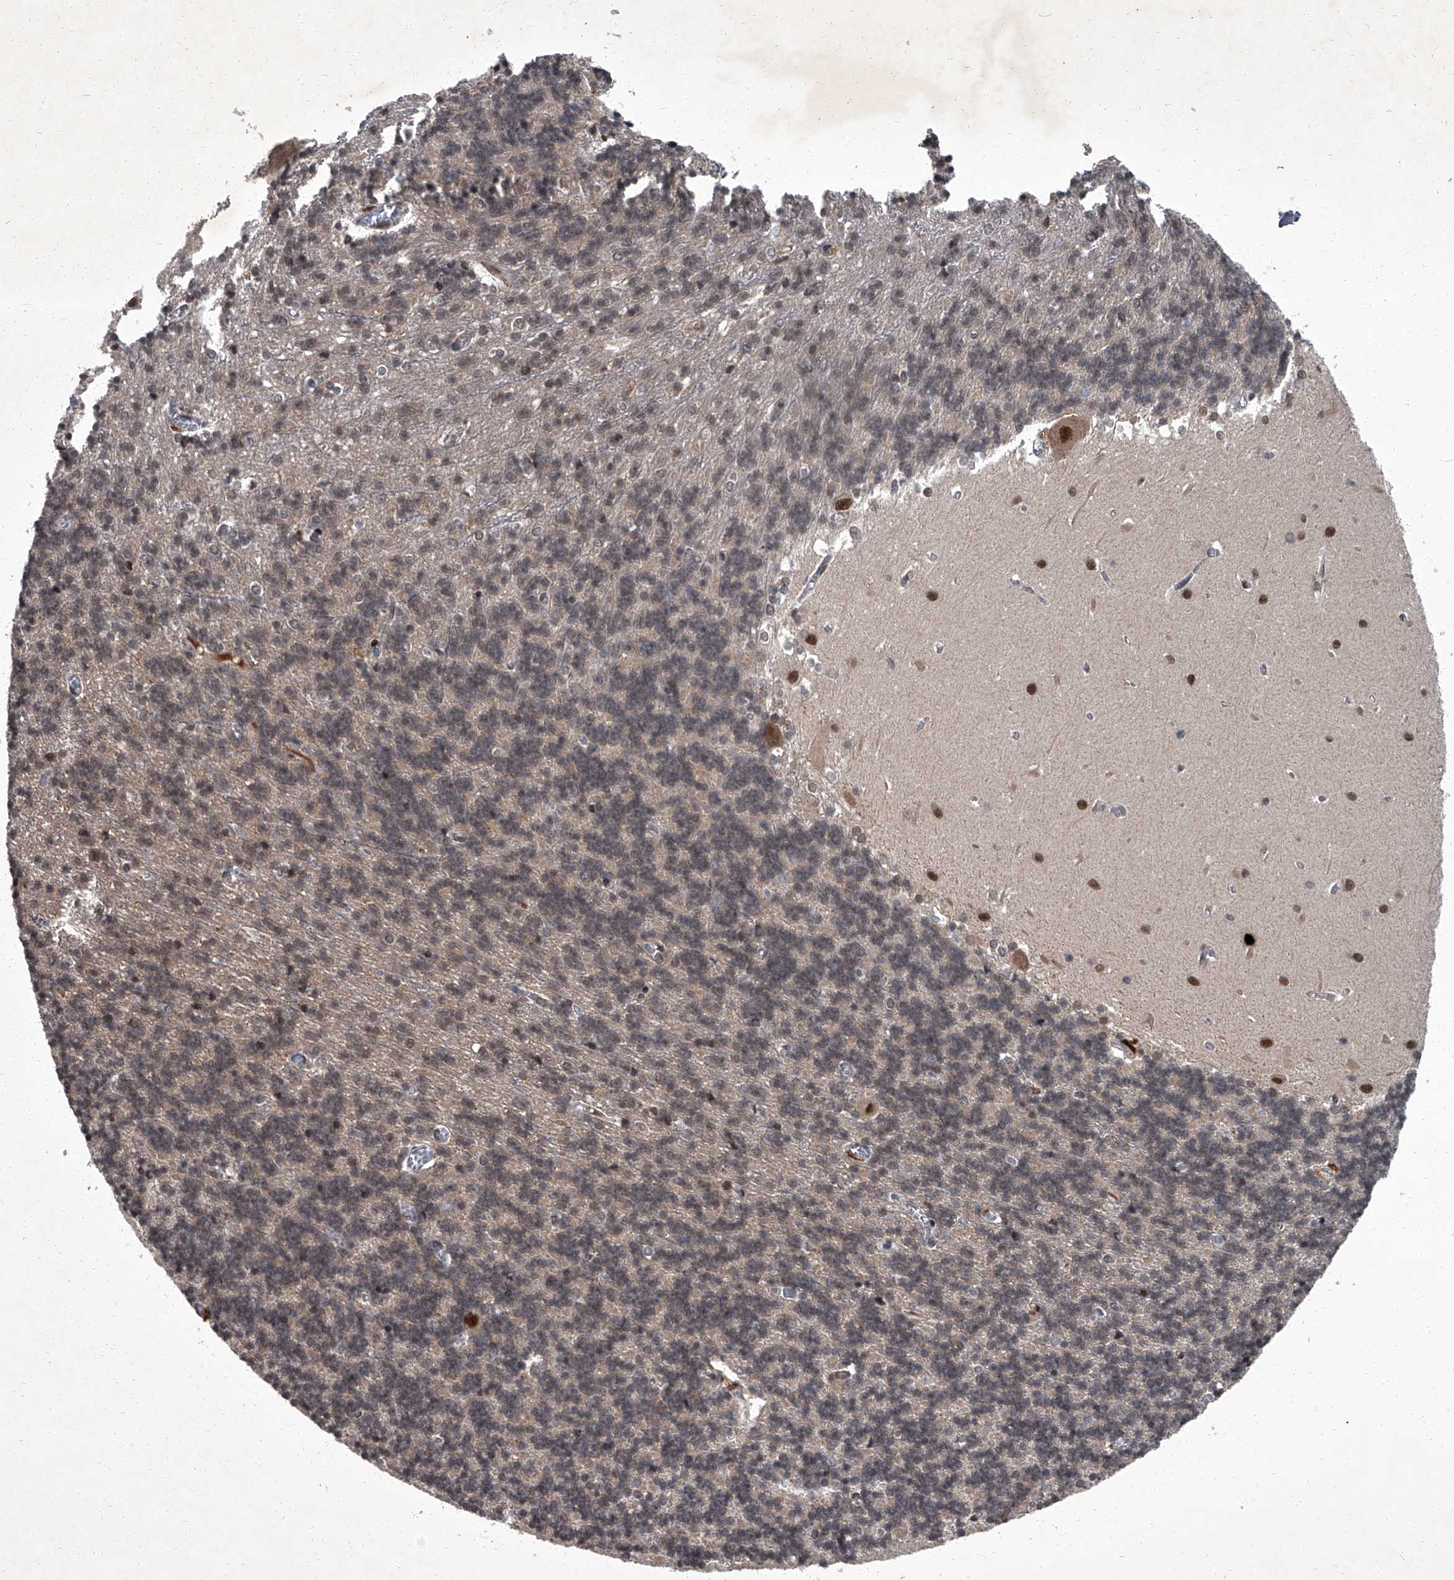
{"staining": {"intensity": "weak", "quantity": "<25%", "location": "nuclear"}, "tissue": "cerebellum", "cell_type": "Cells in granular layer", "image_type": "normal", "snomed": [{"axis": "morphology", "description": "Normal tissue, NOS"}, {"axis": "topography", "description": "Cerebellum"}], "caption": "A micrograph of cerebellum stained for a protein shows no brown staining in cells in granular layer.", "gene": "ZNF518B", "patient": {"sex": "male", "age": 37}}